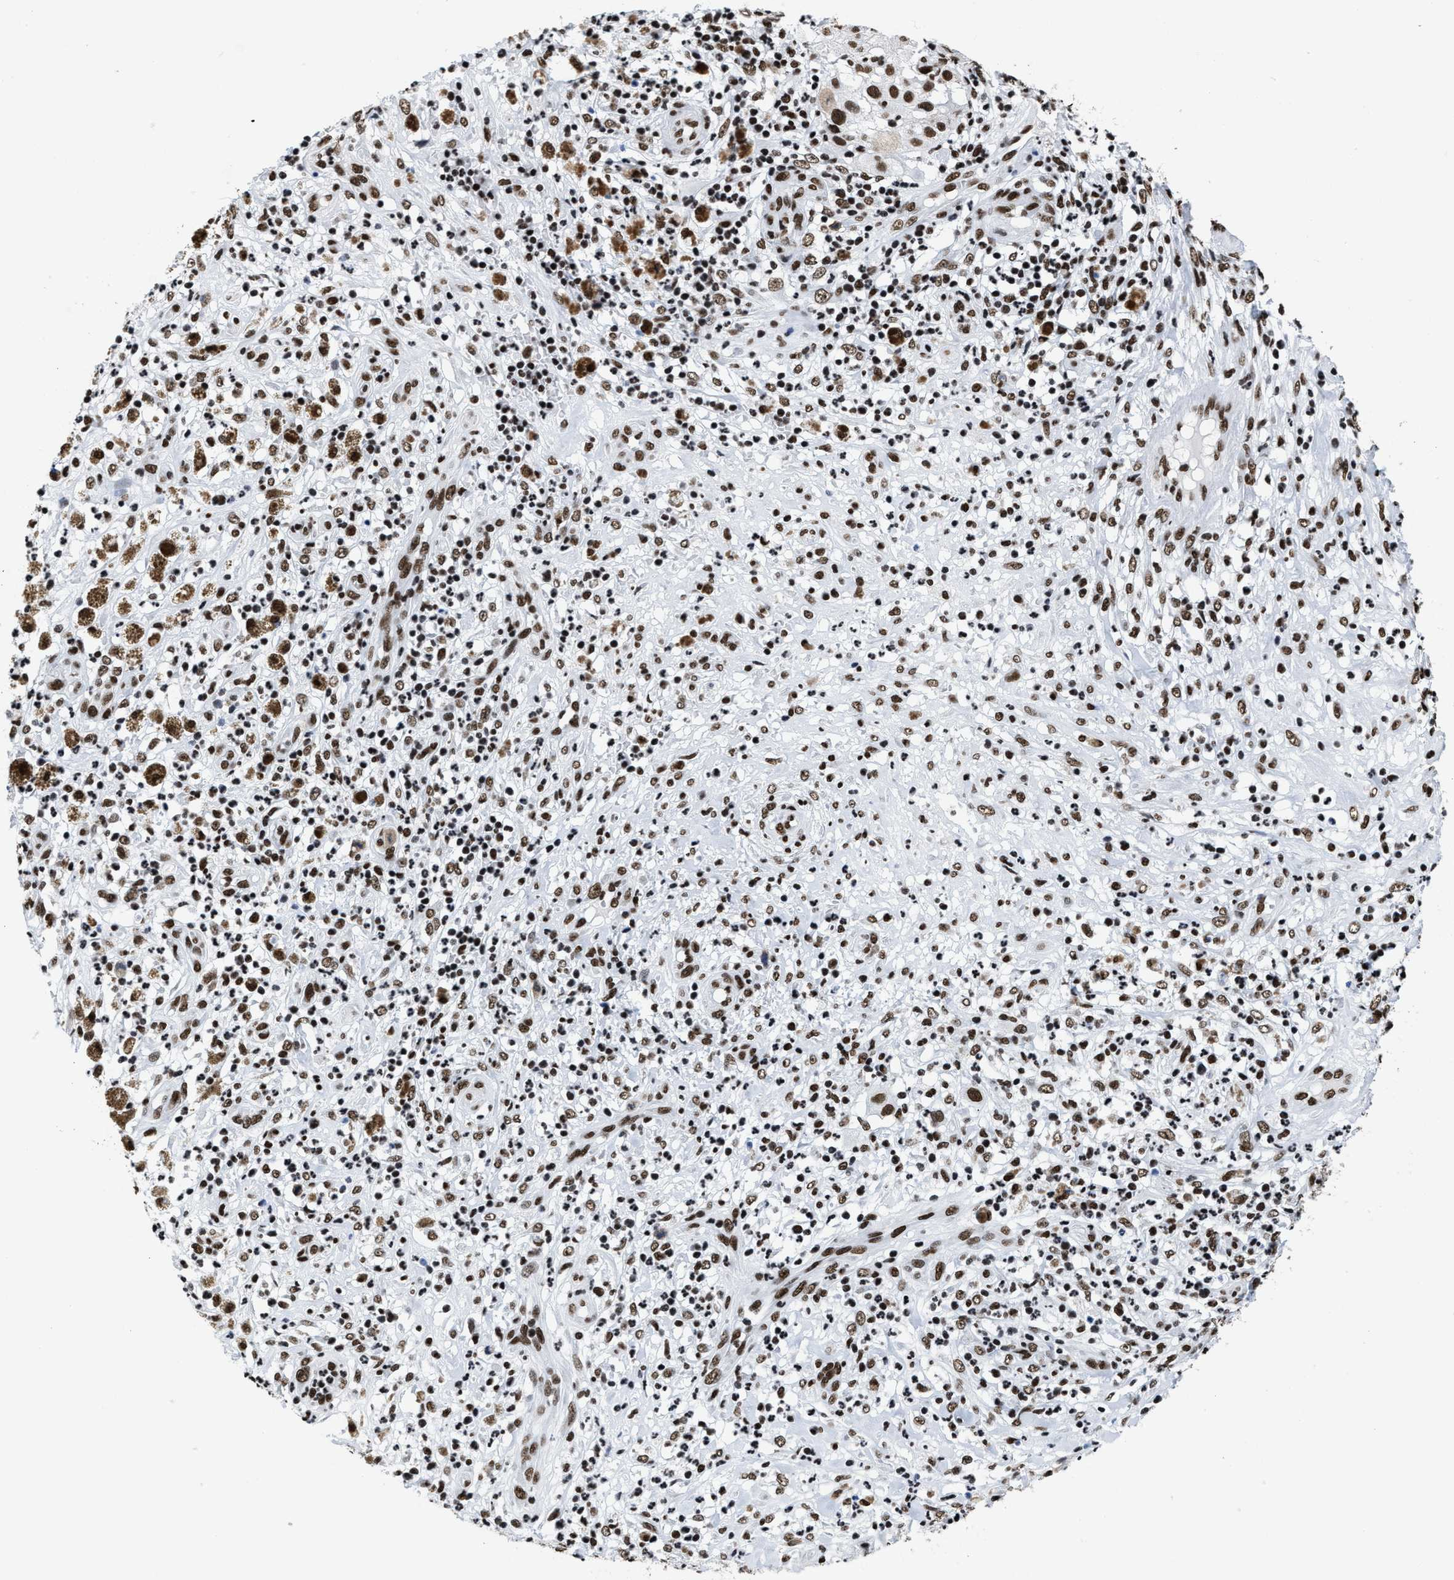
{"staining": {"intensity": "strong", "quantity": ">75%", "location": "nuclear"}, "tissue": "melanoma", "cell_type": "Tumor cells", "image_type": "cancer", "snomed": [{"axis": "morphology", "description": "Necrosis, NOS"}, {"axis": "morphology", "description": "Malignant melanoma, NOS"}, {"axis": "topography", "description": "Skin"}], "caption": "IHC photomicrograph of neoplastic tissue: malignant melanoma stained using immunohistochemistry demonstrates high levels of strong protein expression localized specifically in the nuclear of tumor cells, appearing as a nuclear brown color.", "gene": "SMARCC2", "patient": {"sex": "female", "age": 87}}